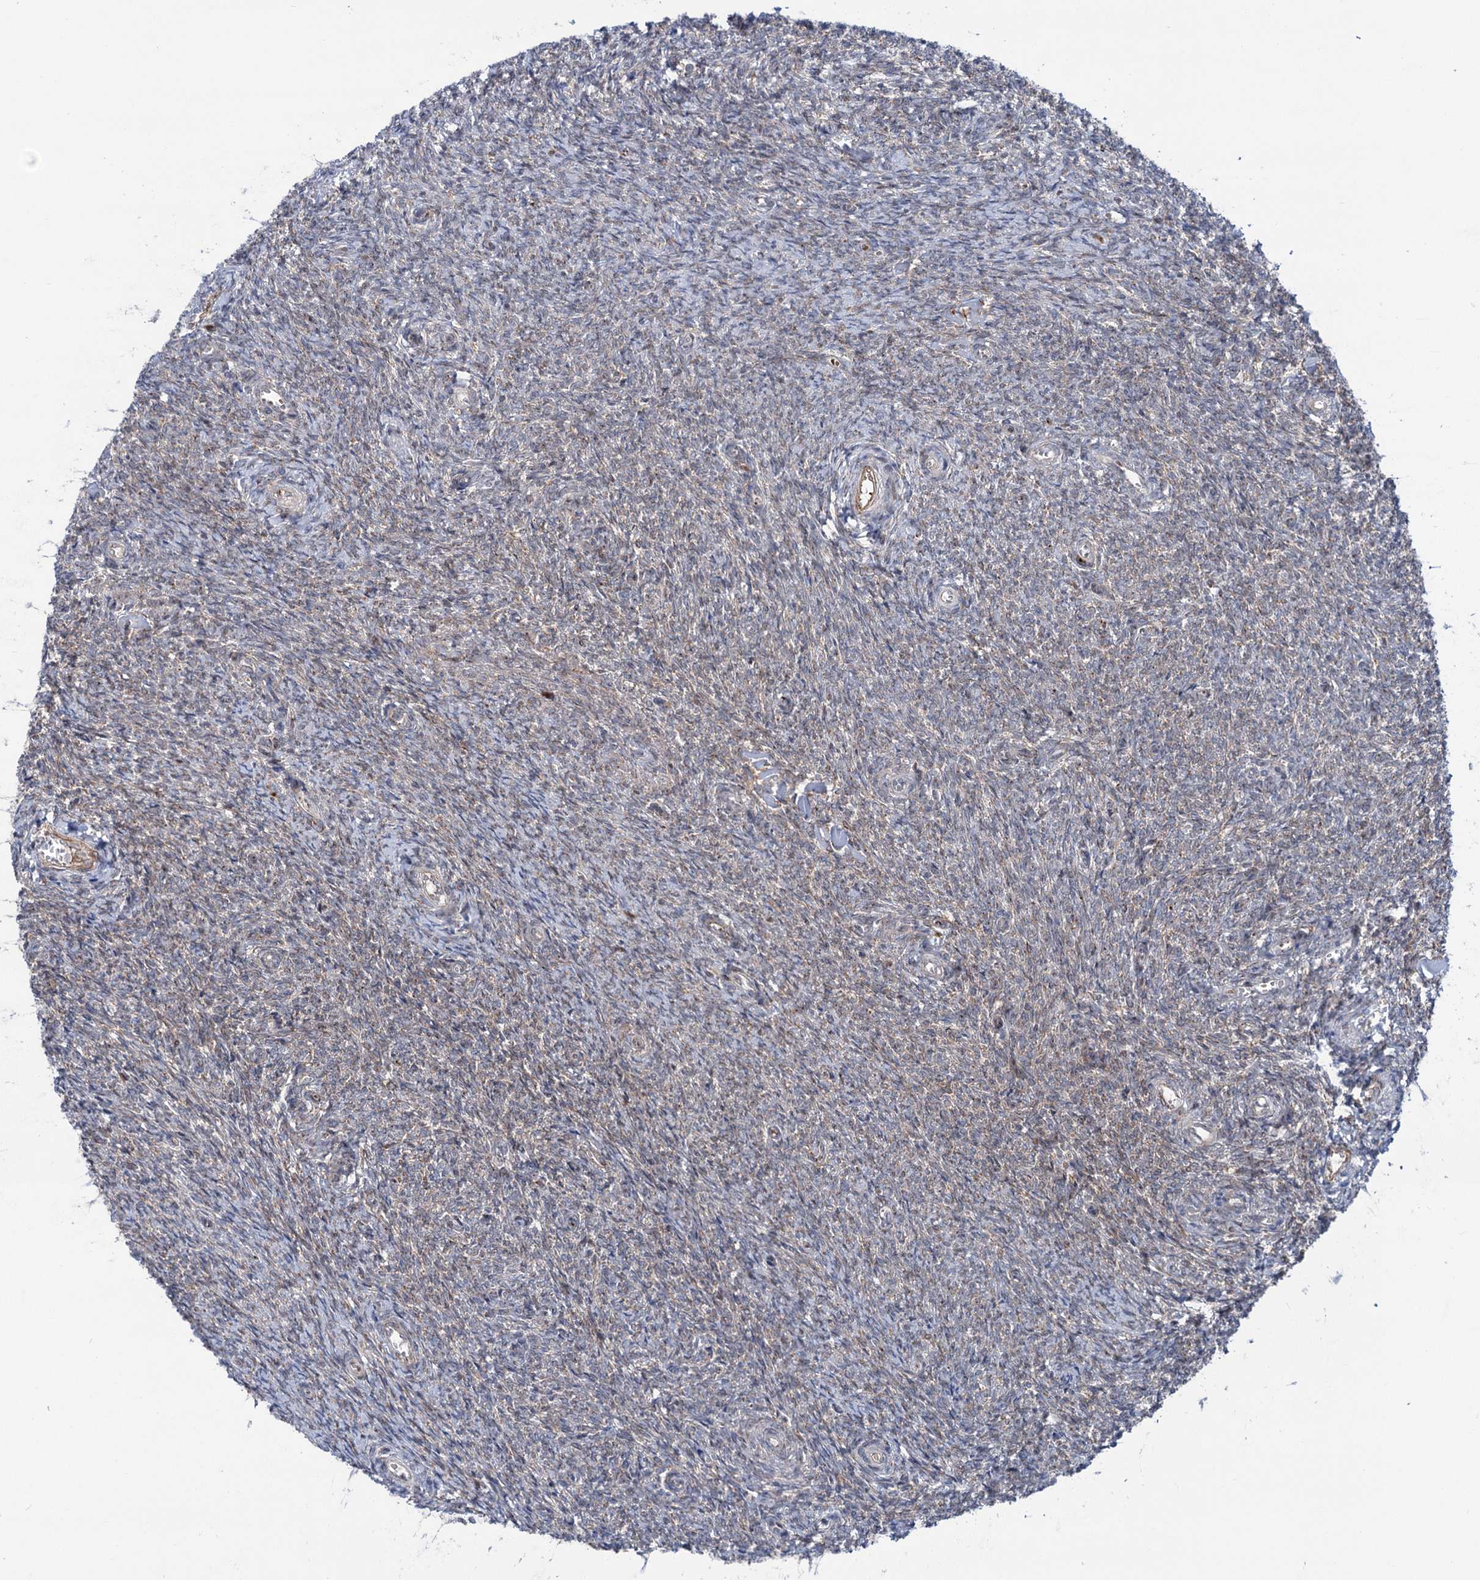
{"staining": {"intensity": "weak", "quantity": "25%-75%", "location": "cytoplasmic/membranous"}, "tissue": "ovary", "cell_type": "Ovarian stroma cells", "image_type": "normal", "snomed": [{"axis": "morphology", "description": "Normal tissue, NOS"}, {"axis": "topography", "description": "Ovary"}], "caption": "Brown immunohistochemical staining in normal ovary exhibits weak cytoplasmic/membranous staining in about 25%-75% of ovarian stroma cells. (Stains: DAB (3,3'-diaminobenzidine) in brown, nuclei in blue, Microscopy: brightfield microscopy at high magnification).", "gene": "ELP4", "patient": {"sex": "female", "age": 44}}